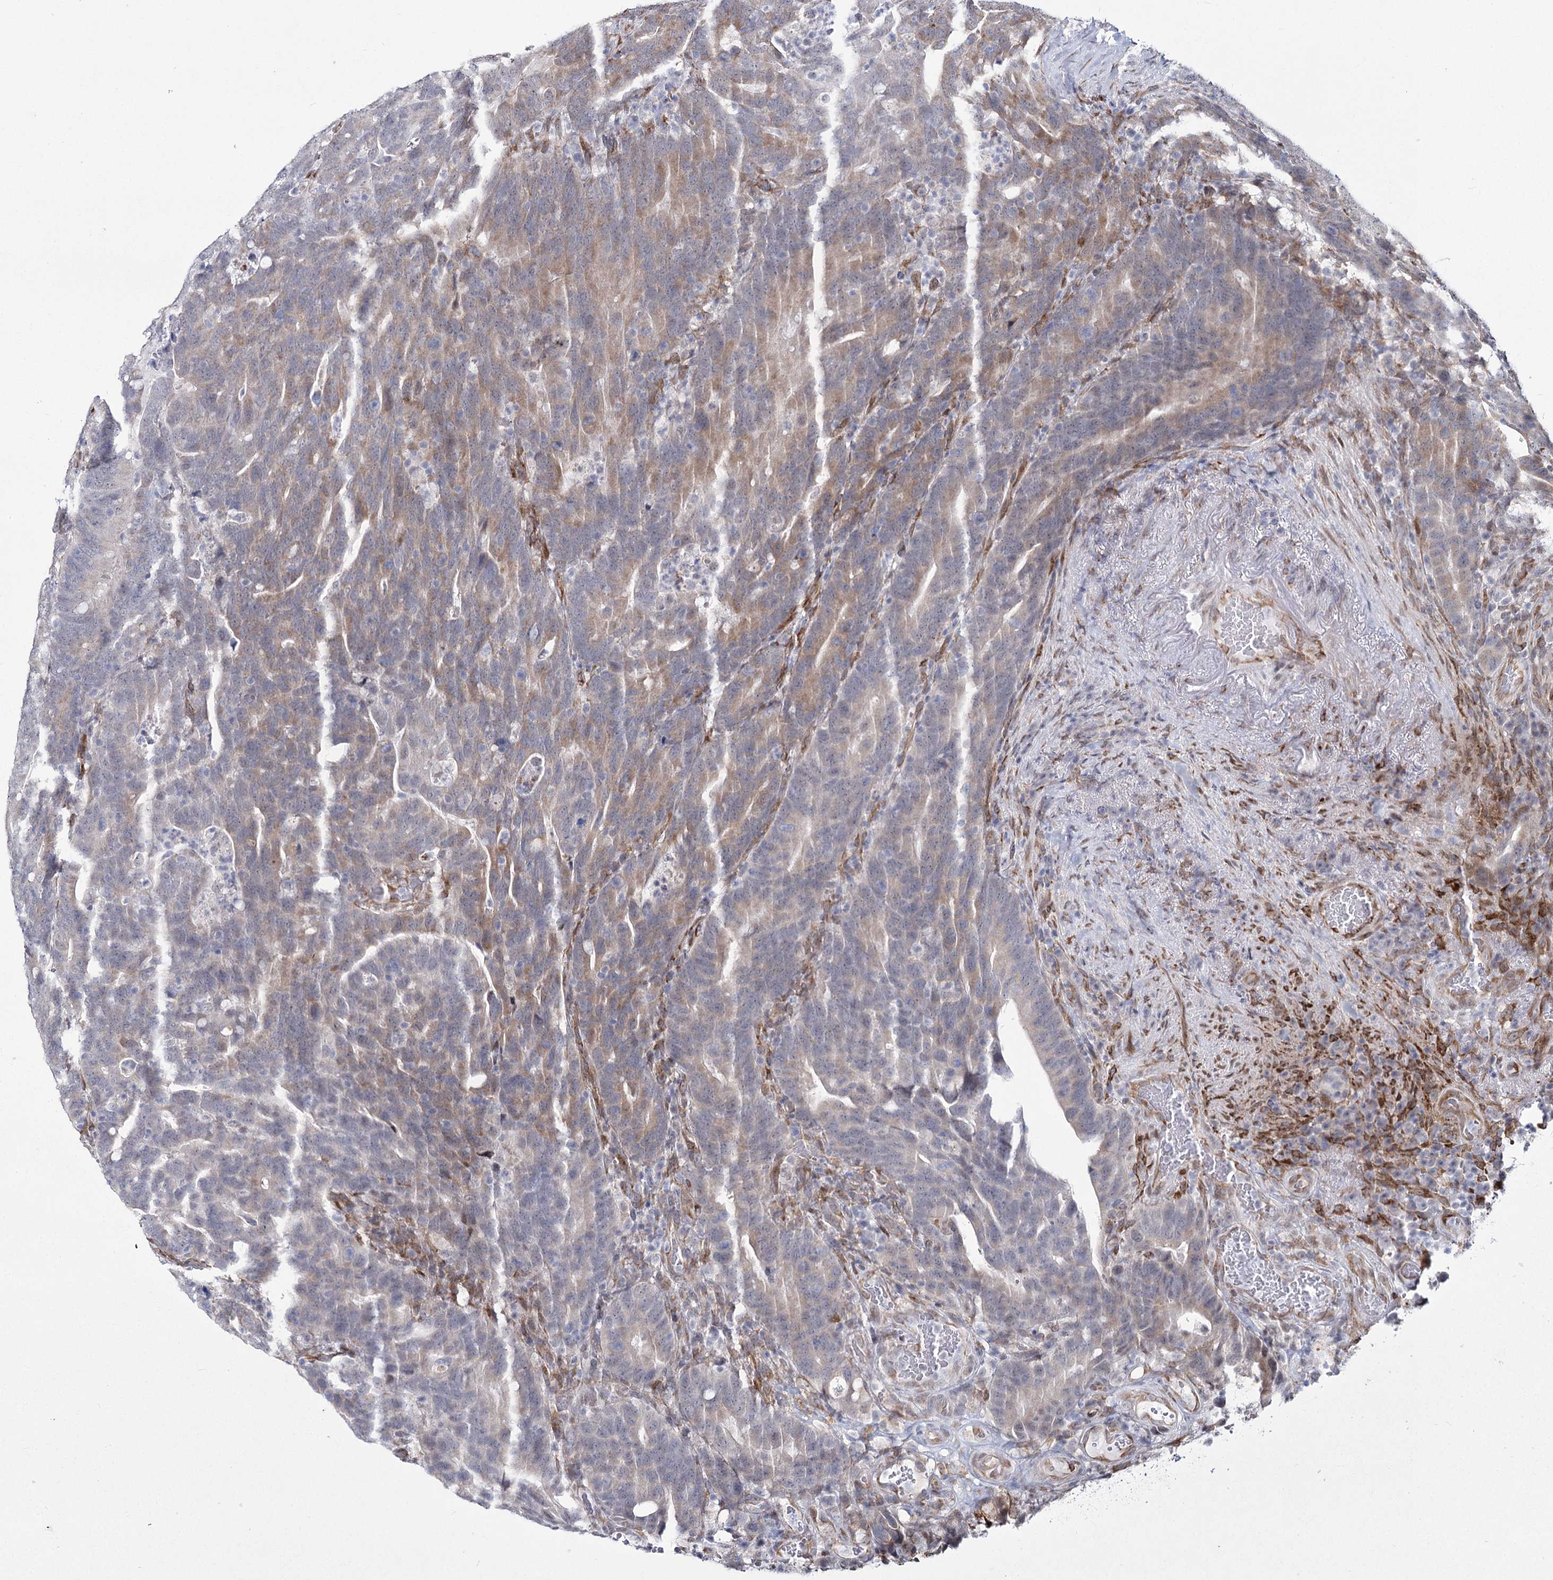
{"staining": {"intensity": "weak", "quantity": "<25%", "location": "cytoplasmic/membranous"}, "tissue": "colorectal cancer", "cell_type": "Tumor cells", "image_type": "cancer", "snomed": [{"axis": "morphology", "description": "Adenocarcinoma, NOS"}, {"axis": "topography", "description": "Colon"}], "caption": "Immunohistochemical staining of colorectal cancer shows no significant expression in tumor cells. (Stains: DAB immunohistochemistry (IHC) with hematoxylin counter stain, Microscopy: brightfield microscopy at high magnification).", "gene": "YBX3", "patient": {"sex": "female", "age": 66}}